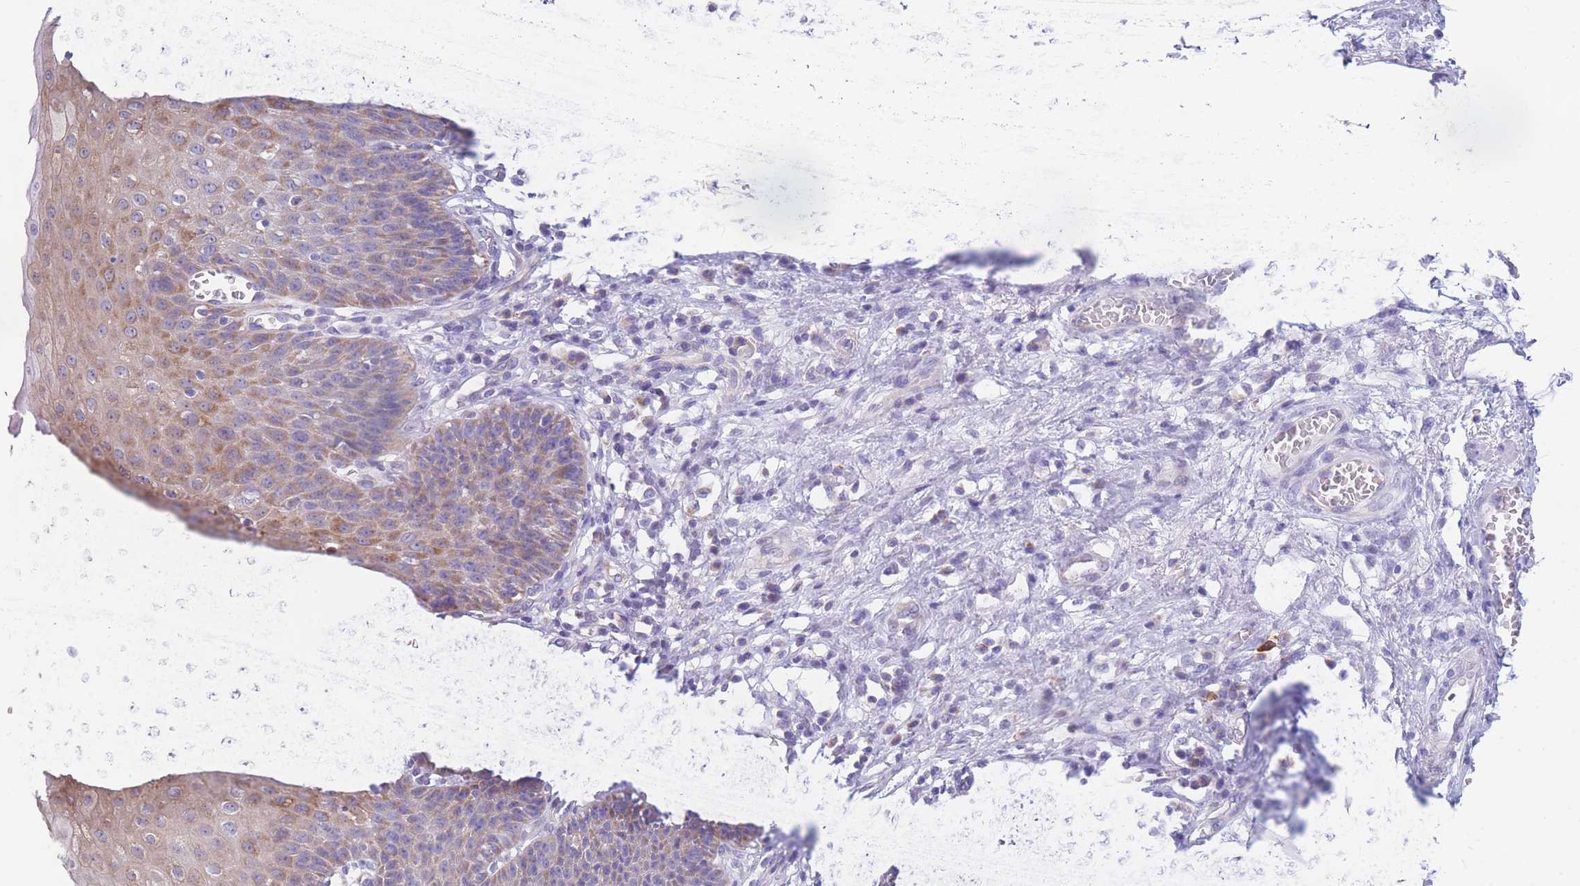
{"staining": {"intensity": "moderate", "quantity": "25%-75%", "location": "cytoplasmic/membranous"}, "tissue": "esophagus", "cell_type": "Squamous epithelial cells", "image_type": "normal", "snomed": [{"axis": "morphology", "description": "Normal tissue, NOS"}, {"axis": "topography", "description": "Esophagus"}], "caption": "Immunohistochemistry (DAB) staining of normal human esophagus reveals moderate cytoplasmic/membranous protein staining in approximately 25%-75% of squamous epithelial cells.", "gene": "DHRS11", "patient": {"sex": "male", "age": 71}}